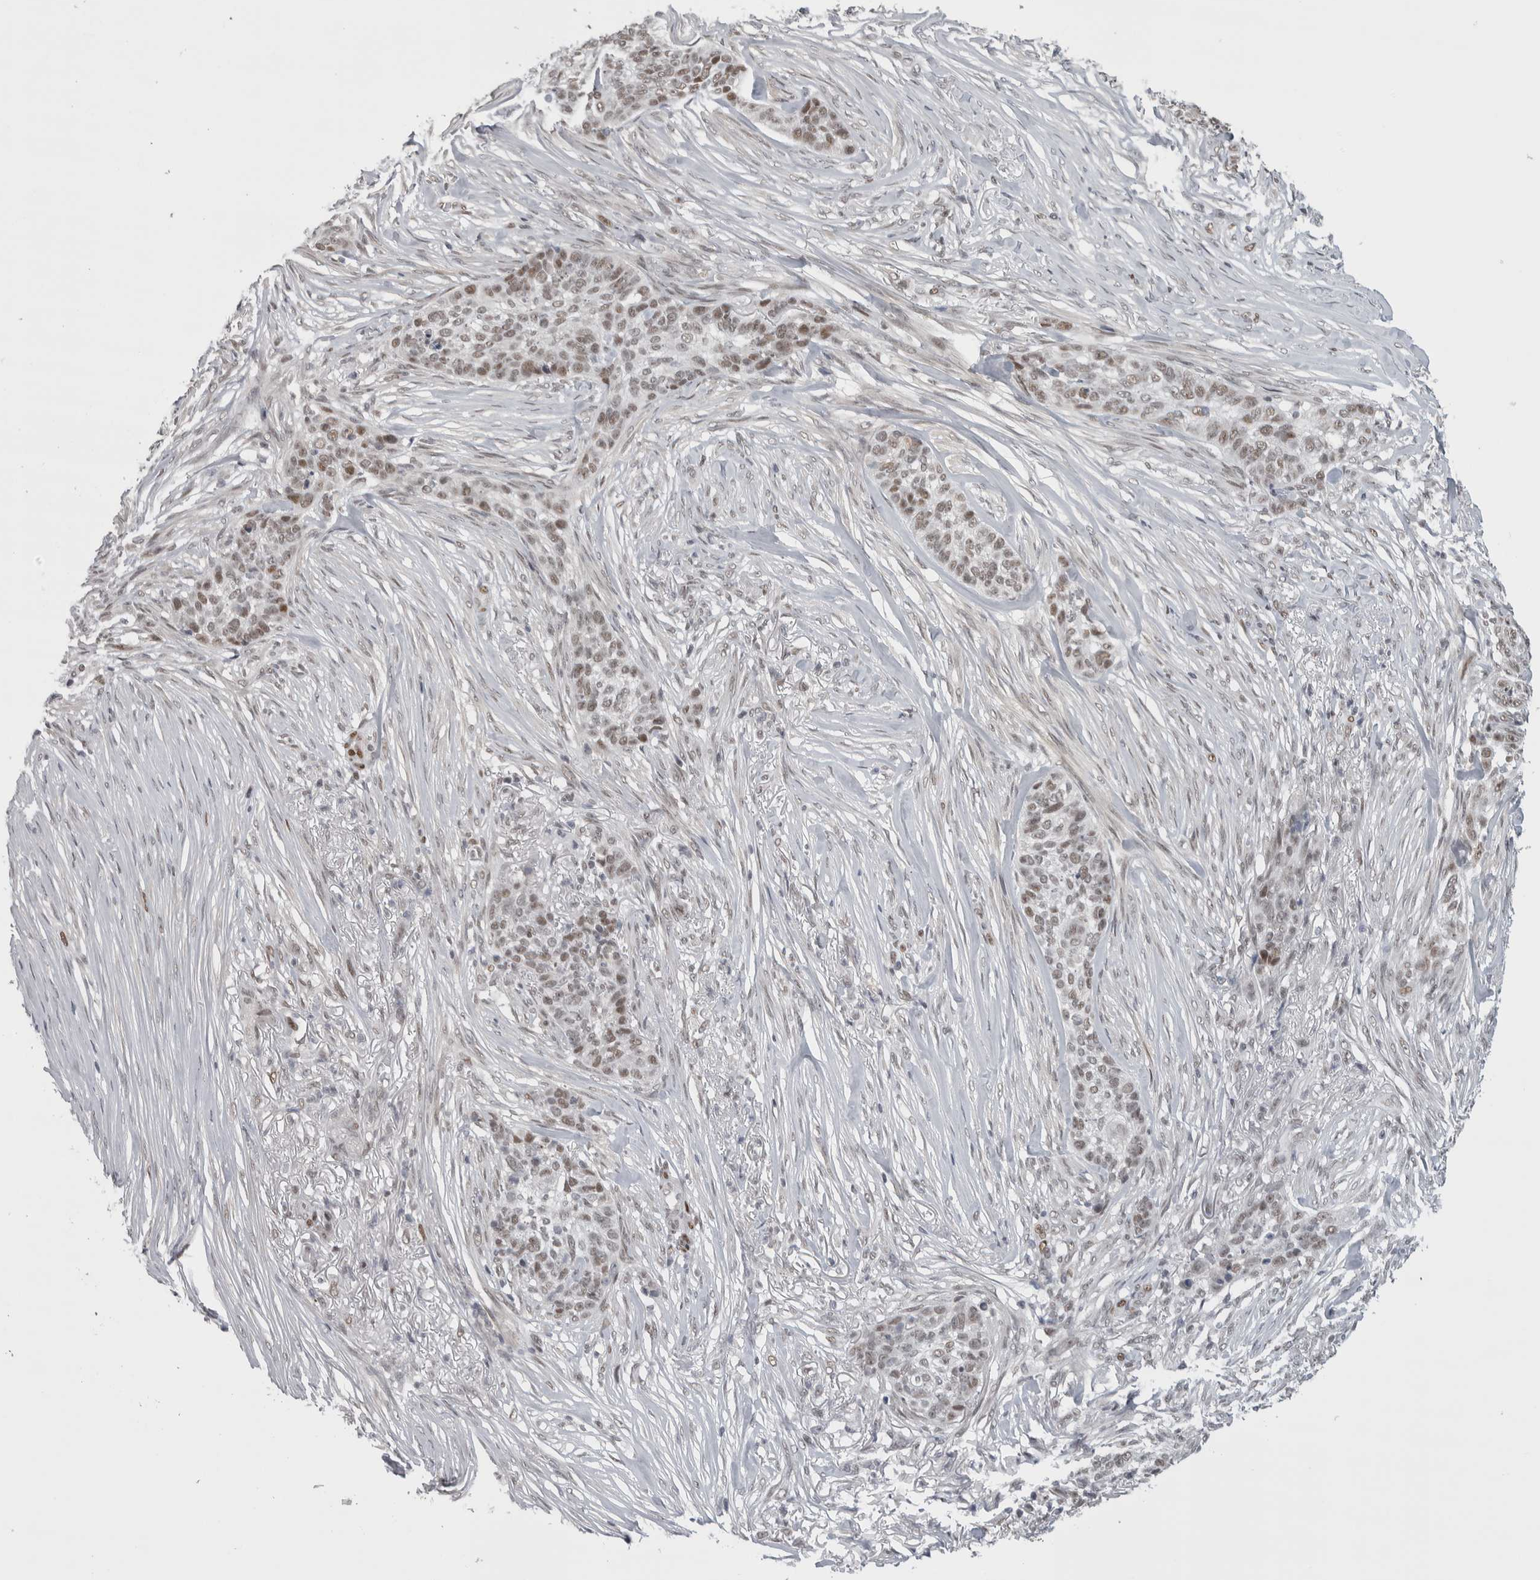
{"staining": {"intensity": "weak", "quantity": "<25%", "location": "nuclear"}, "tissue": "skin cancer", "cell_type": "Tumor cells", "image_type": "cancer", "snomed": [{"axis": "morphology", "description": "Basal cell carcinoma"}, {"axis": "topography", "description": "Skin"}], "caption": "Immunohistochemistry of human skin basal cell carcinoma exhibits no expression in tumor cells. (Immunohistochemistry (ihc), brightfield microscopy, high magnification).", "gene": "HEXIM2", "patient": {"sex": "male", "age": 85}}